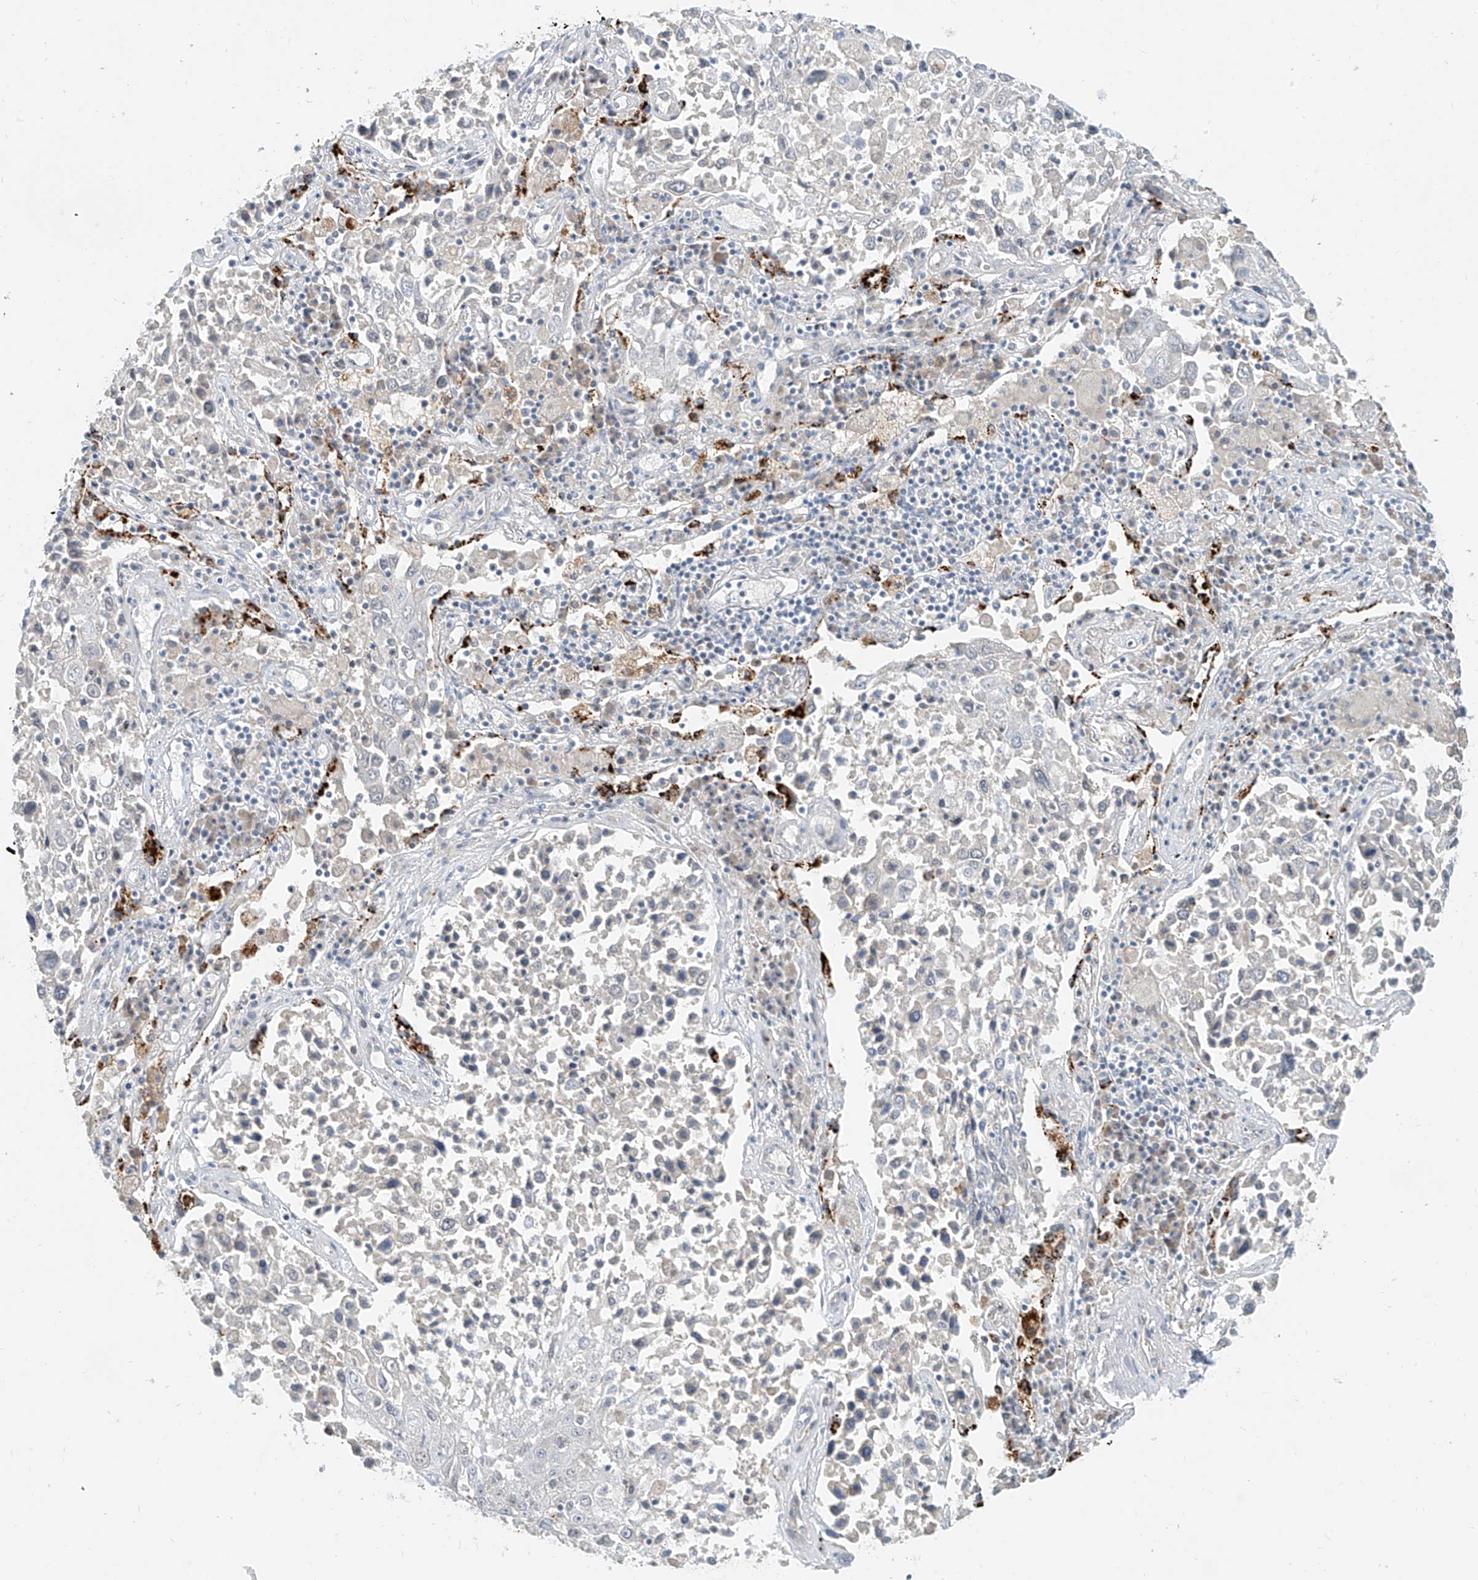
{"staining": {"intensity": "negative", "quantity": "none", "location": "none"}, "tissue": "lung cancer", "cell_type": "Tumor cells", "image_type": "cancer", "snomed": [{"axis": "morphology", "description": "Squamous cell carcinoma, NOS"}, {"axis": "topography", "description": "Lung"}], "caption": "DAB (3,3'-diaminobenzidine) immunohistochemical staining of human squamous cell carcinoma (lung) reveals no significant expression in tumor cells.", "gene": "C2orf42", "patient": {"sex": "male", "age": 65}}